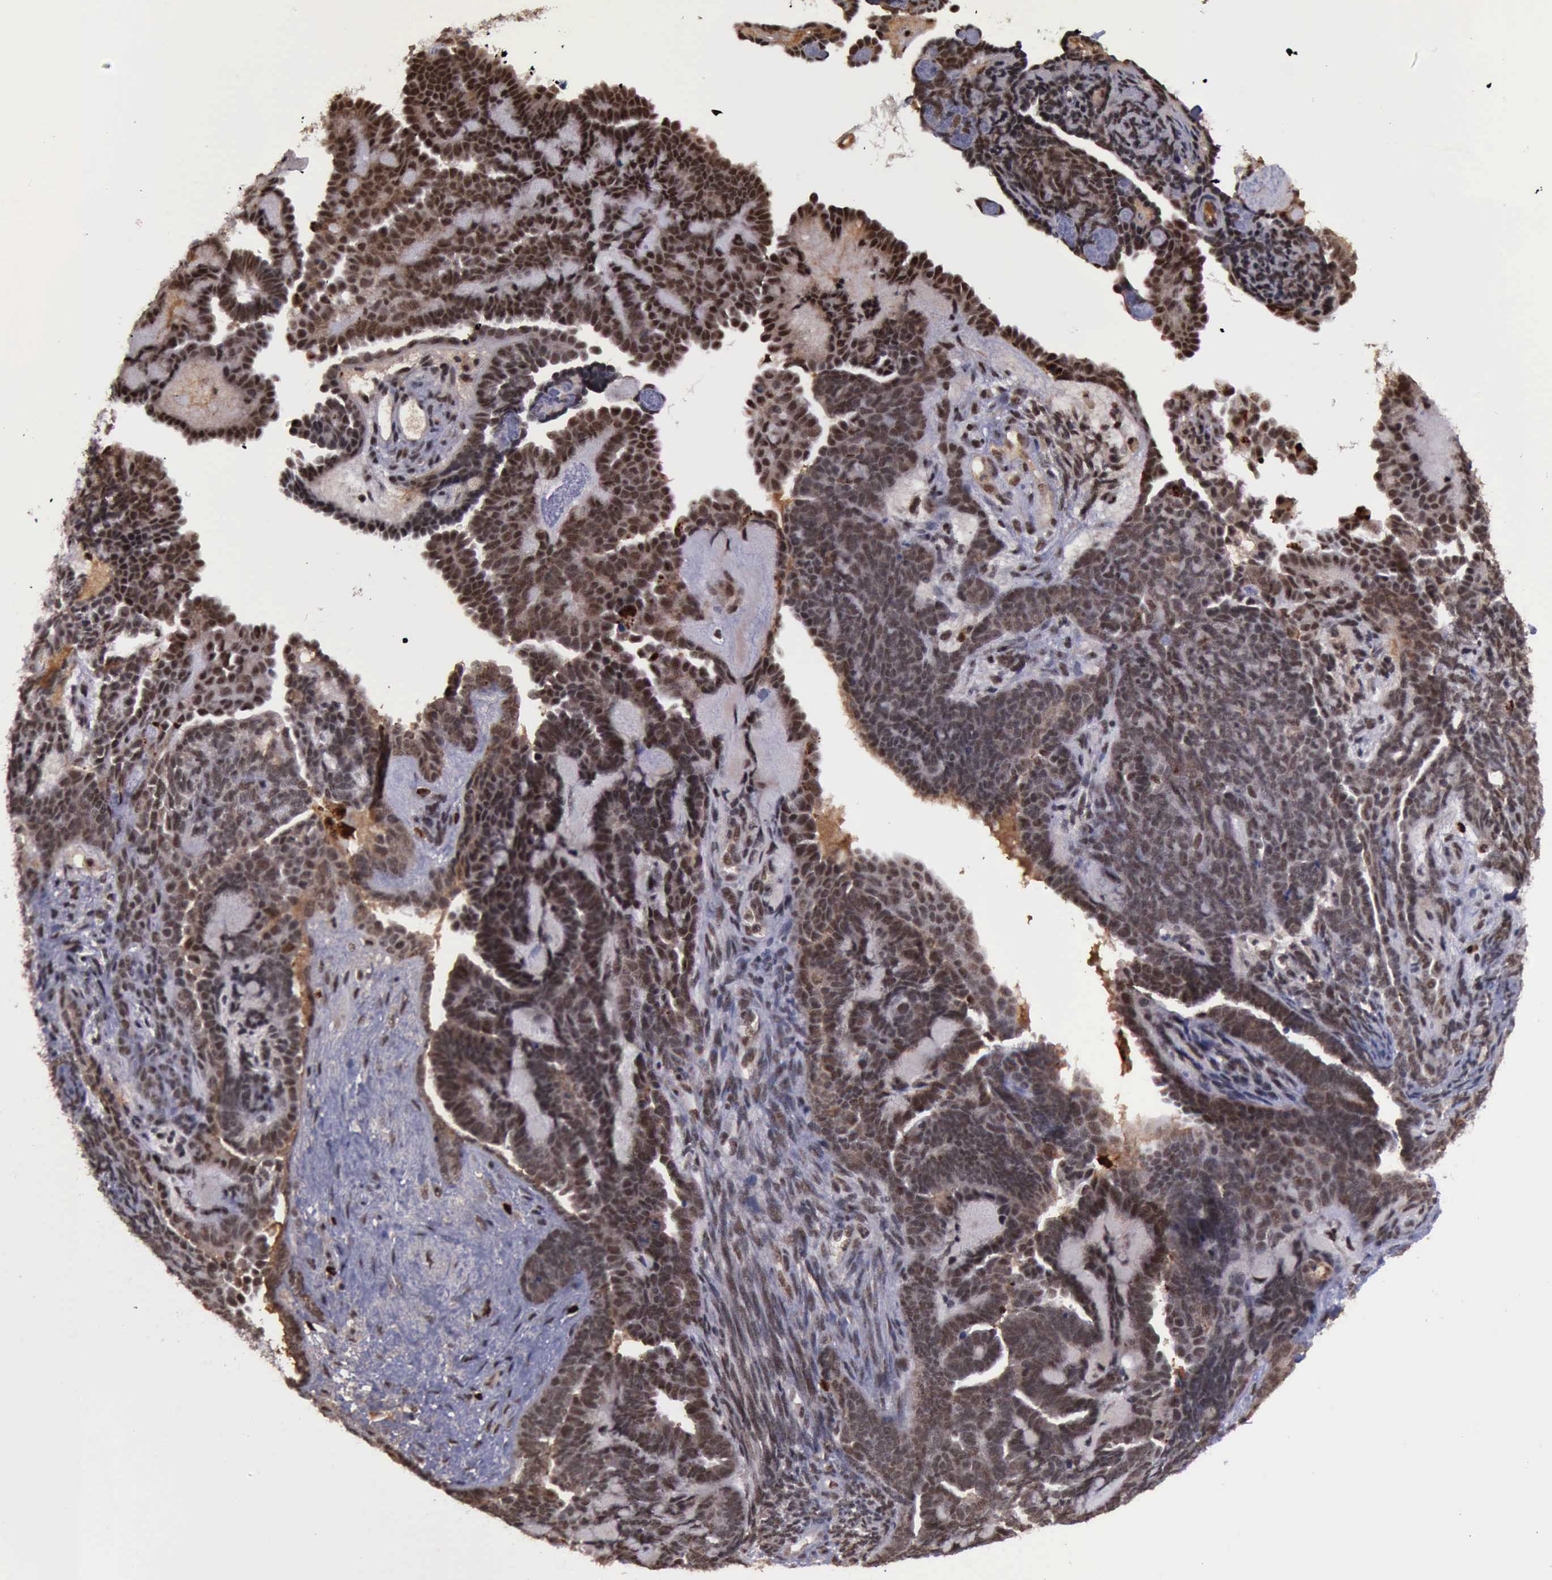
{"staining": {"intensity": "strong", "quantity": ">75%", "location": "cytoplasmic/membranous,nuclear"}, "tissue": "endometrial cancer", "cell_type": "Tumor cells", "image_type": "cancer", "snomed": [{"axis": "morphology", "description": "Neoplasm, malignant, NOS"}, {"axis": "topography", "description": "Endometrium"}], "caption": "High-power microscopy captured an immunohistochemistry photomicrograph of endometrial cancer (neoplasm (malignant)), revealing strong cytoplasmic/membranous and nuclear positivity in approximately >75% of tumor cells.", "gene": "TRMT2A", "patient": {"sex": "female", "age": 74}}